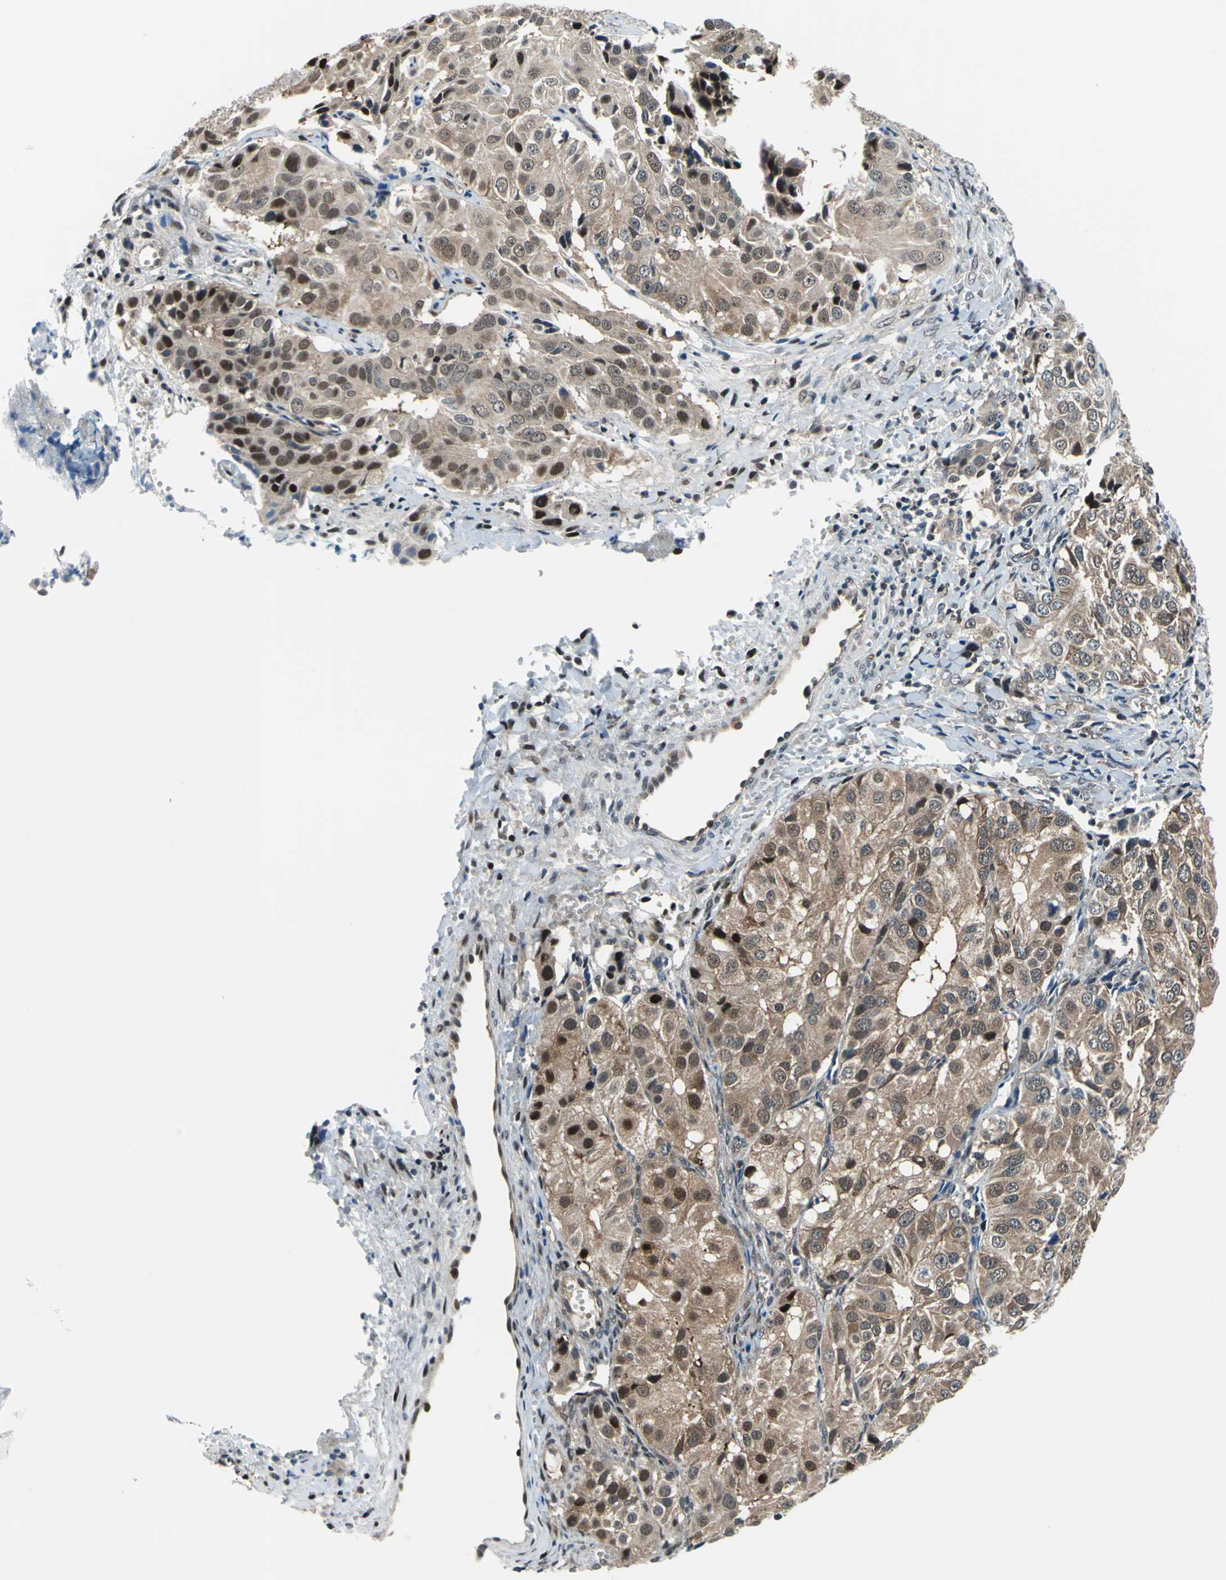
{"staining": {"intensity": "moderate", "quantity": ">75%", "location": "cytoplasmic/membranous,nuclear"}, "tissue": "ovarian cancer", "cell_type": "Tumor cells", "image_type": "cancer", "snomed": [{"axis": "morphology", "description": "Carcinoma, endometroid"}, {"axis": "topography", "description": "Ovary"}], "caption": "Immunohistochemical staining of ovarian cancer (endometroid carcinoma) shows moderate cytoplasmic/membranous and nuclear protein positivity in about >75% of tumor cells.", "gene": "POLR3K", "patient": {"sex": "female", "age": 51}}